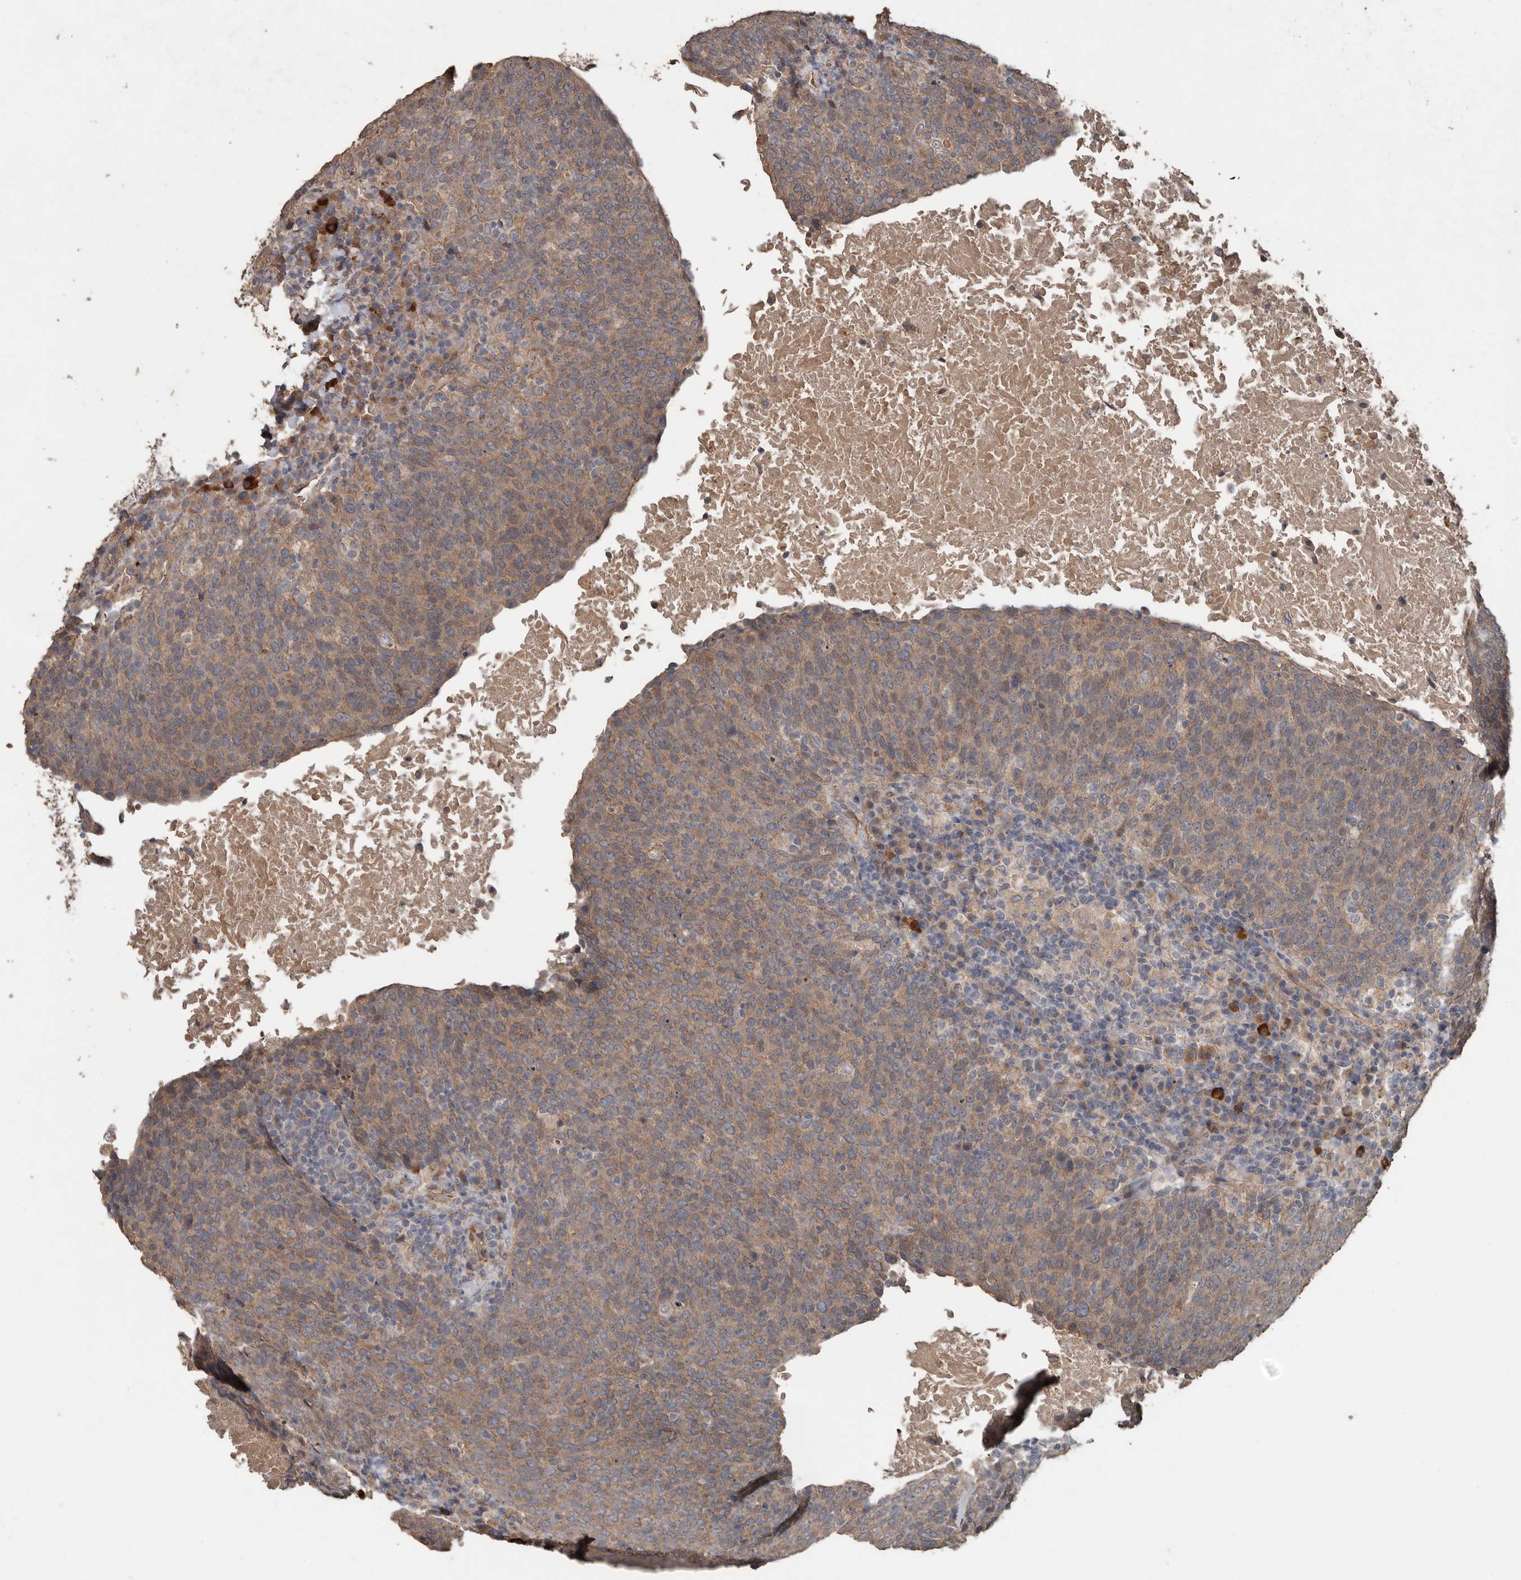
{"staining": {"intensity": "weak", "quantity": ">75%", "location": "cytoplasmic/membranous"}, "tissue": "head and neck cancer", "cell_type": "Tumor cells", "image_type": "cancer", "snomed": [{"axis": "morphology", "description": "Squamous cell carcinoma, NOS"}, {"axis": "morphology", "description": "Squamous cell carcinoma, metastatic, NOS"}, {"axis": "topography", "description": "Lymph node"}, {"axis": "topography", "description": "Head-Neck"}], "caption": "A low amount of weak cytoplasmic/membranous expression is present in about >75% of tumor cells in metastatic squamous cell carcinoma (head and neck) tissue.", "gene": "HYAL4", "patient": {"sex": "male", "age": 62}}